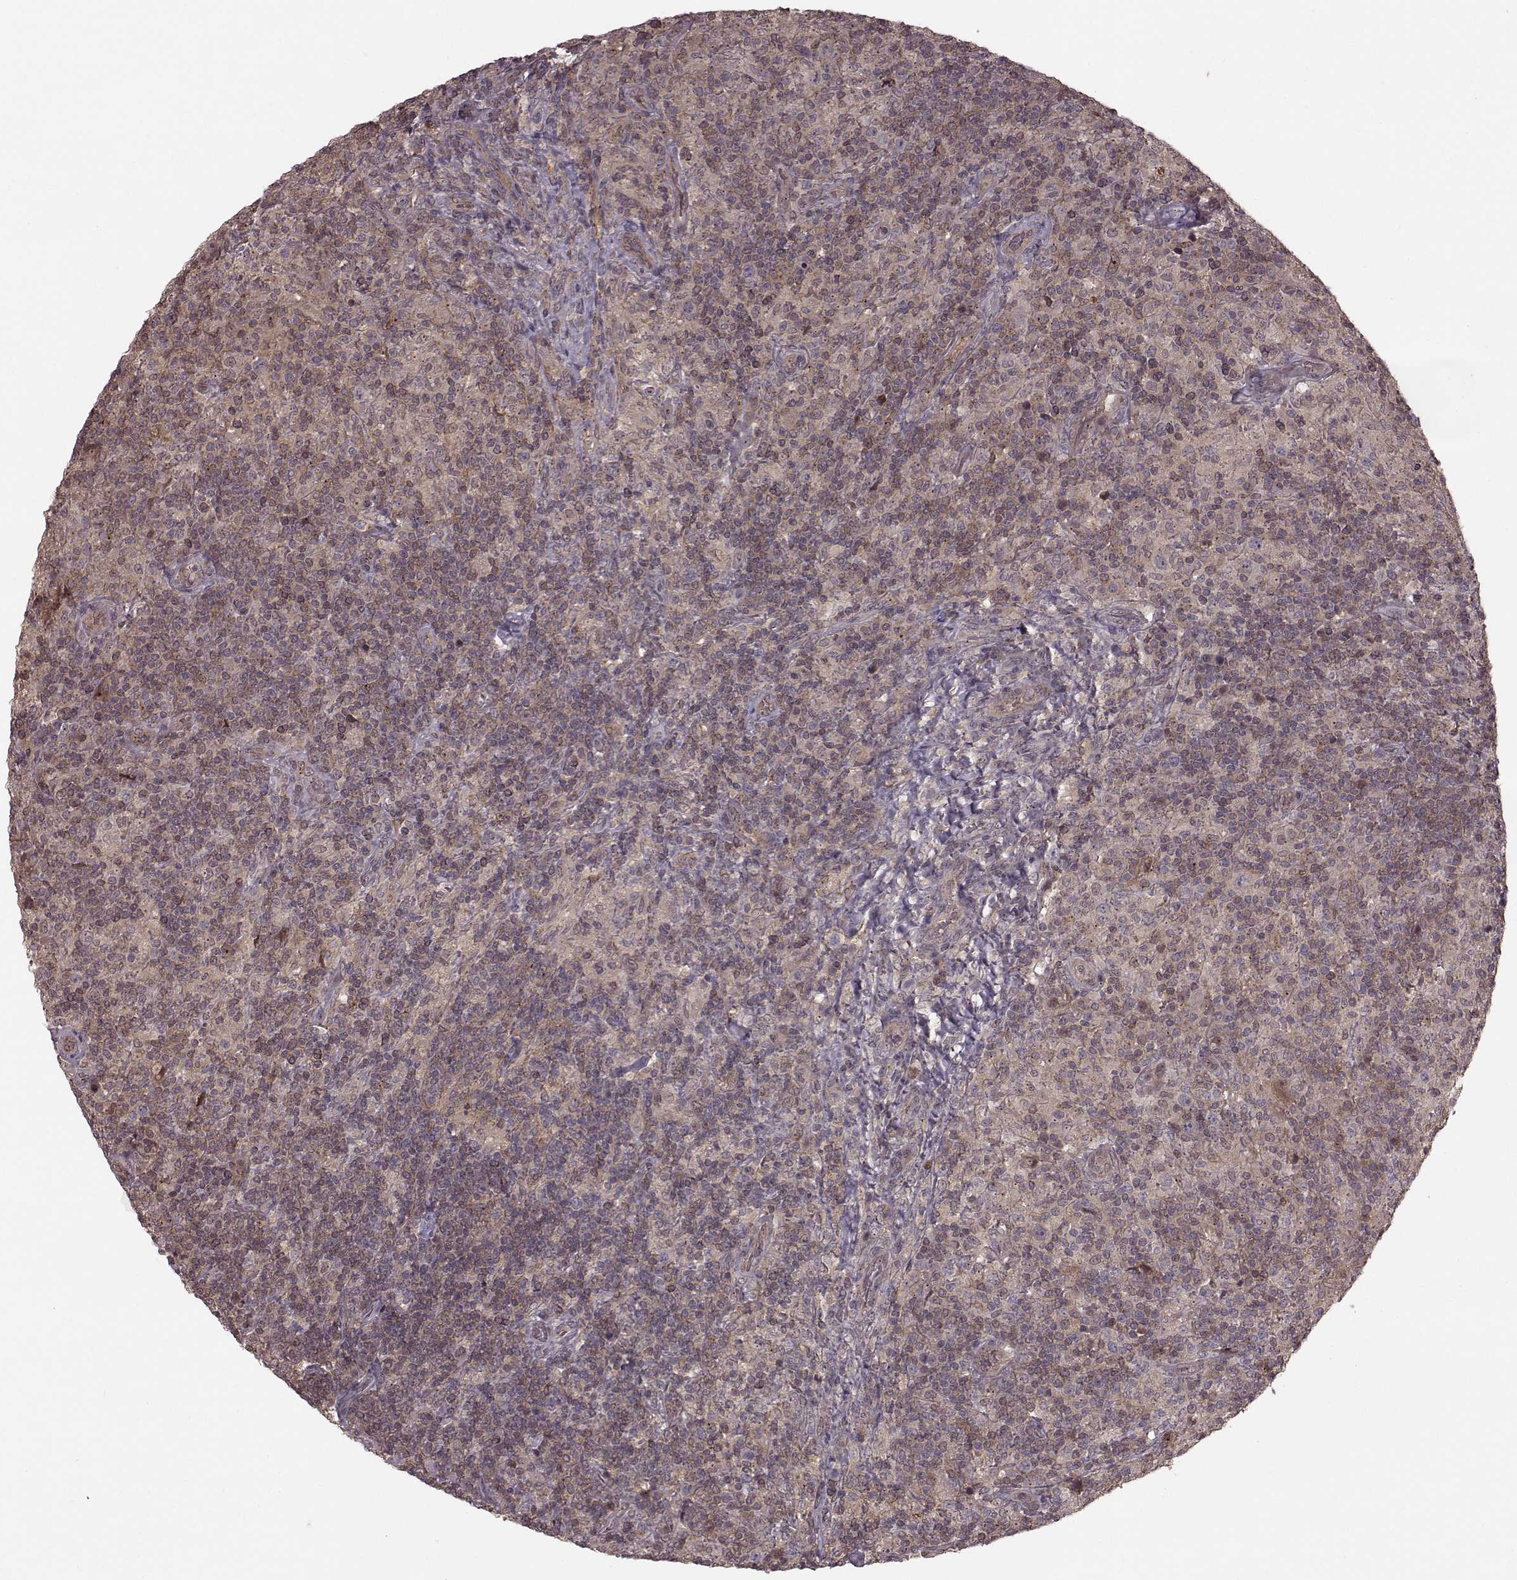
{"staining": {"intensity": "weak", "quantity": "<25%", "location": "cytoplasmic/membranous"}, "tissue": "lymphoma", "cell_type": "Tumor cells", "image_type": "cancer", "snomed": [{"axis": "morphology", "description": "Hodgkin's disease, NOS"}, {"axis": "topography", "description": "Lymph node"}], "caption": "A photomicrograph of human lymphoma is negative for staining in tumor cells.", "gene": "GSS", "patient": {"sex": "male", "age": 70}}